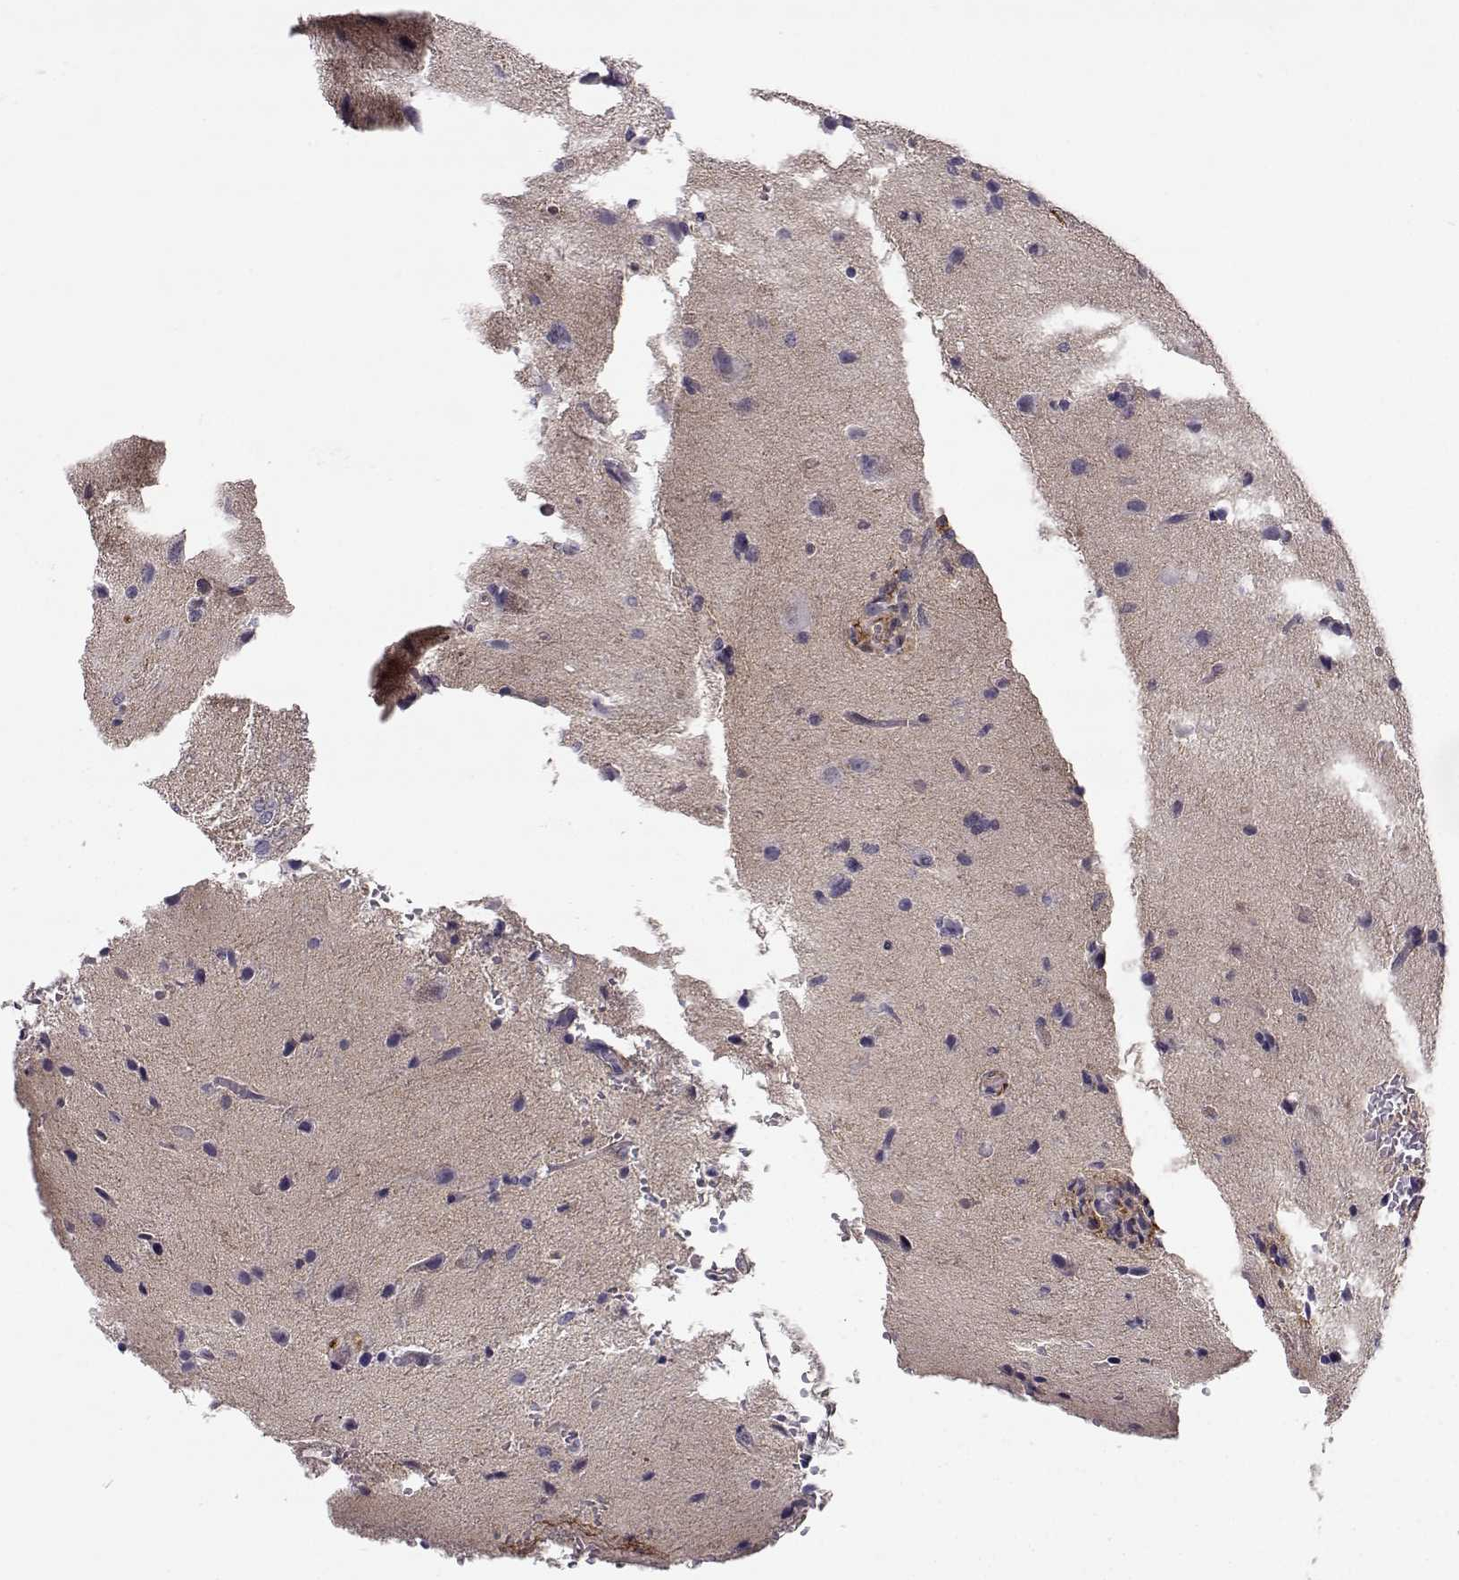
{"staining": {"intensity": "weak", "quantity": "<25%", "location": "cytoplasmic/membranous"}, "tissue": "glioma", "cell_type": "Tumor cells", "image_type": "cancer", "snomed": [{"axis": "morphology", "description": "Glioma, malignant, High grade"}, {"axis": "topography", "description": "Brain"}], "caption": "Immunohistochemistry image of human glioma stained for a protein (brown), which reveals no staining in tumor cells.", "gene": "TRIM69", "patient": {"sex": "male", "age": 68}}